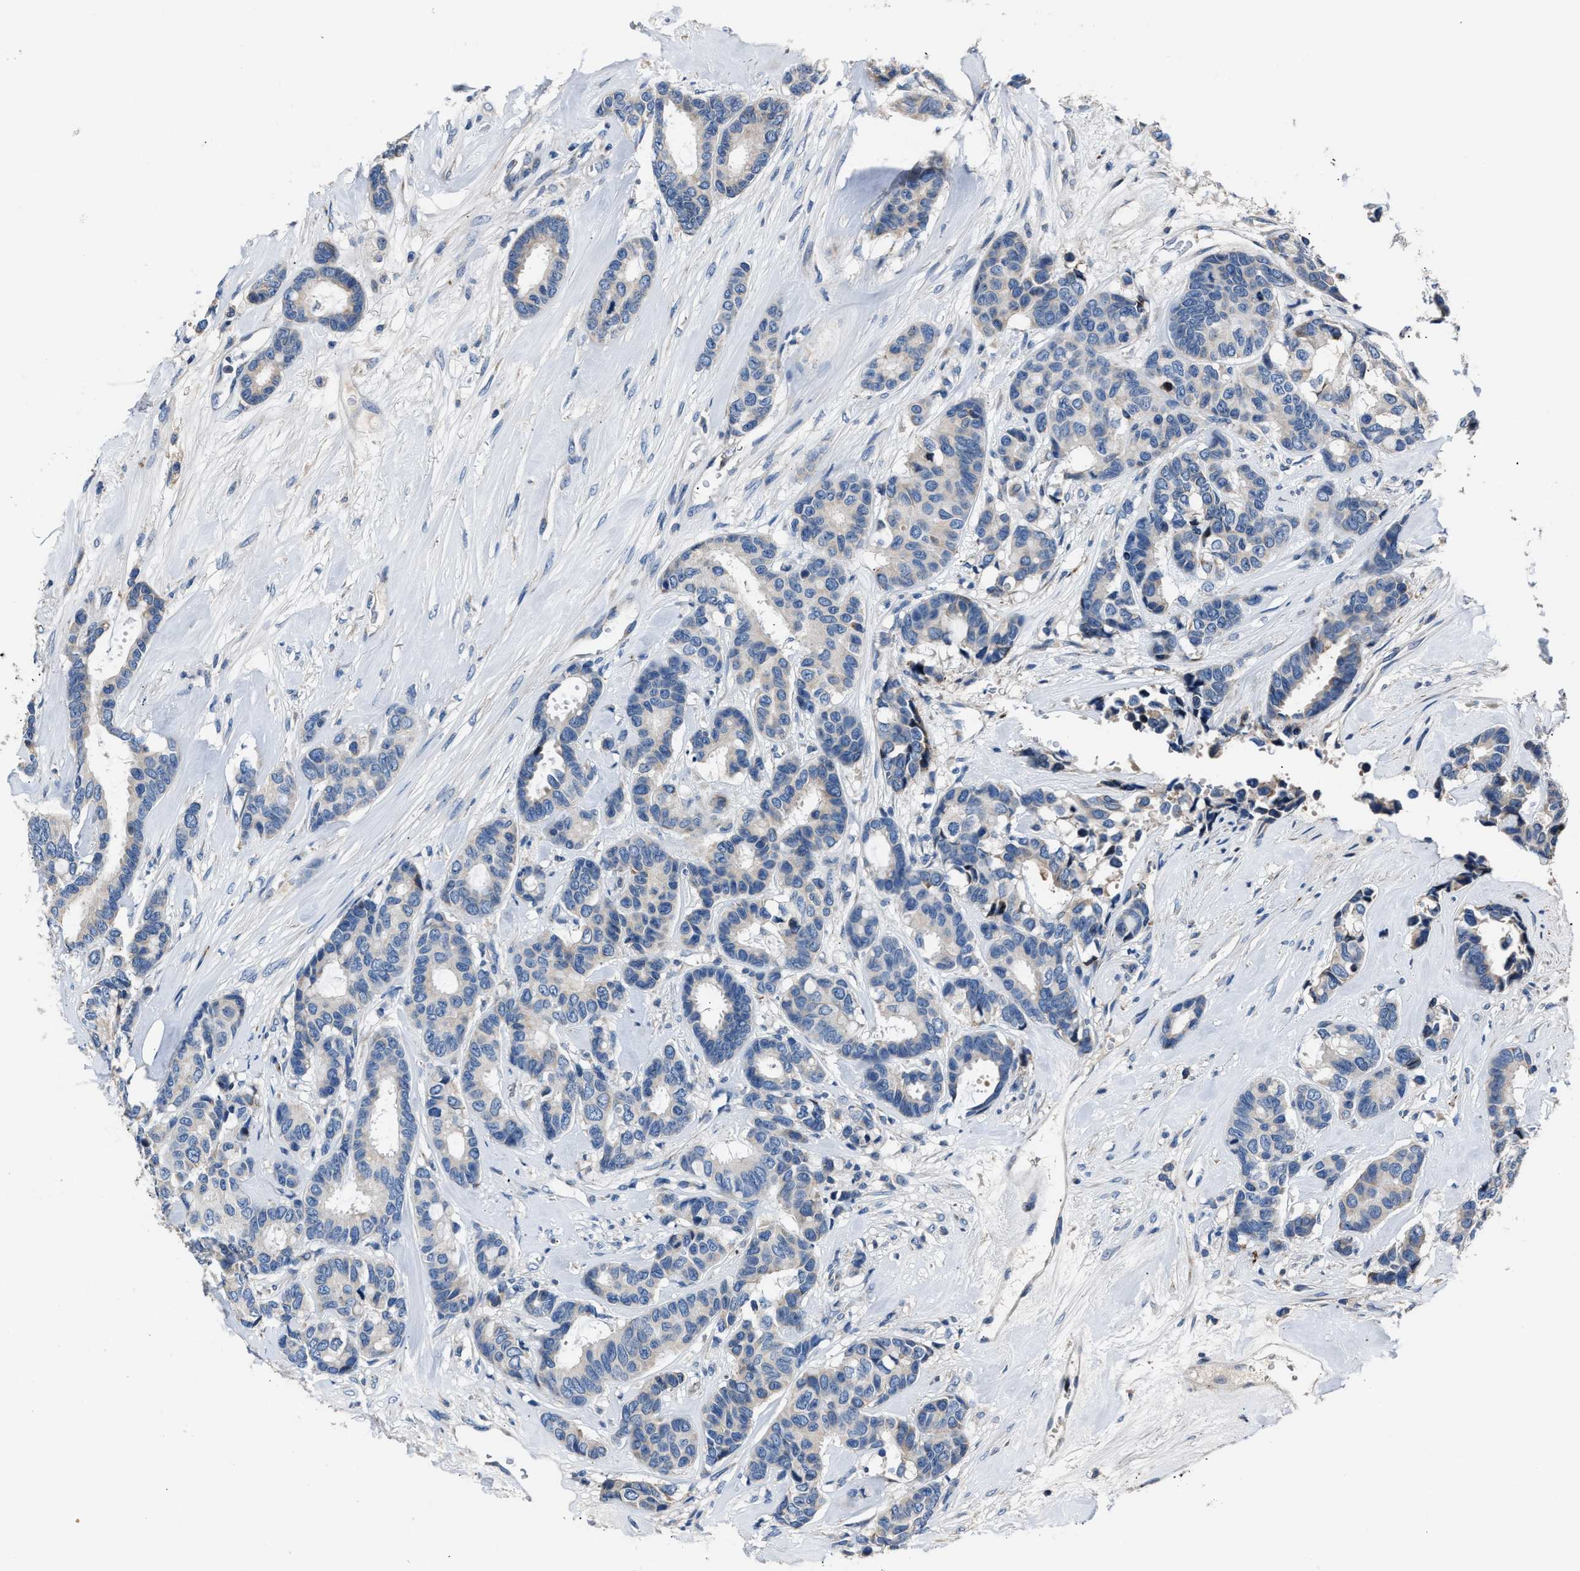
{"staining": {"intensity": "negative", "quantity": "none", "location": "none"}, "tissue": "breast cancer", "cell_type": "Tumor cells", "image_type": "cancer", "snomed": [{"axis": "morphology", "description": "Duct carcinoma"}, {"axis": "topography", "description": "Breast"}], "caption": "Immunohistochemistry of human breast cancer displays no staining in tumor cells.", "gene": "DNAJC24", "patient": {"sex": "female", "age": 87}}